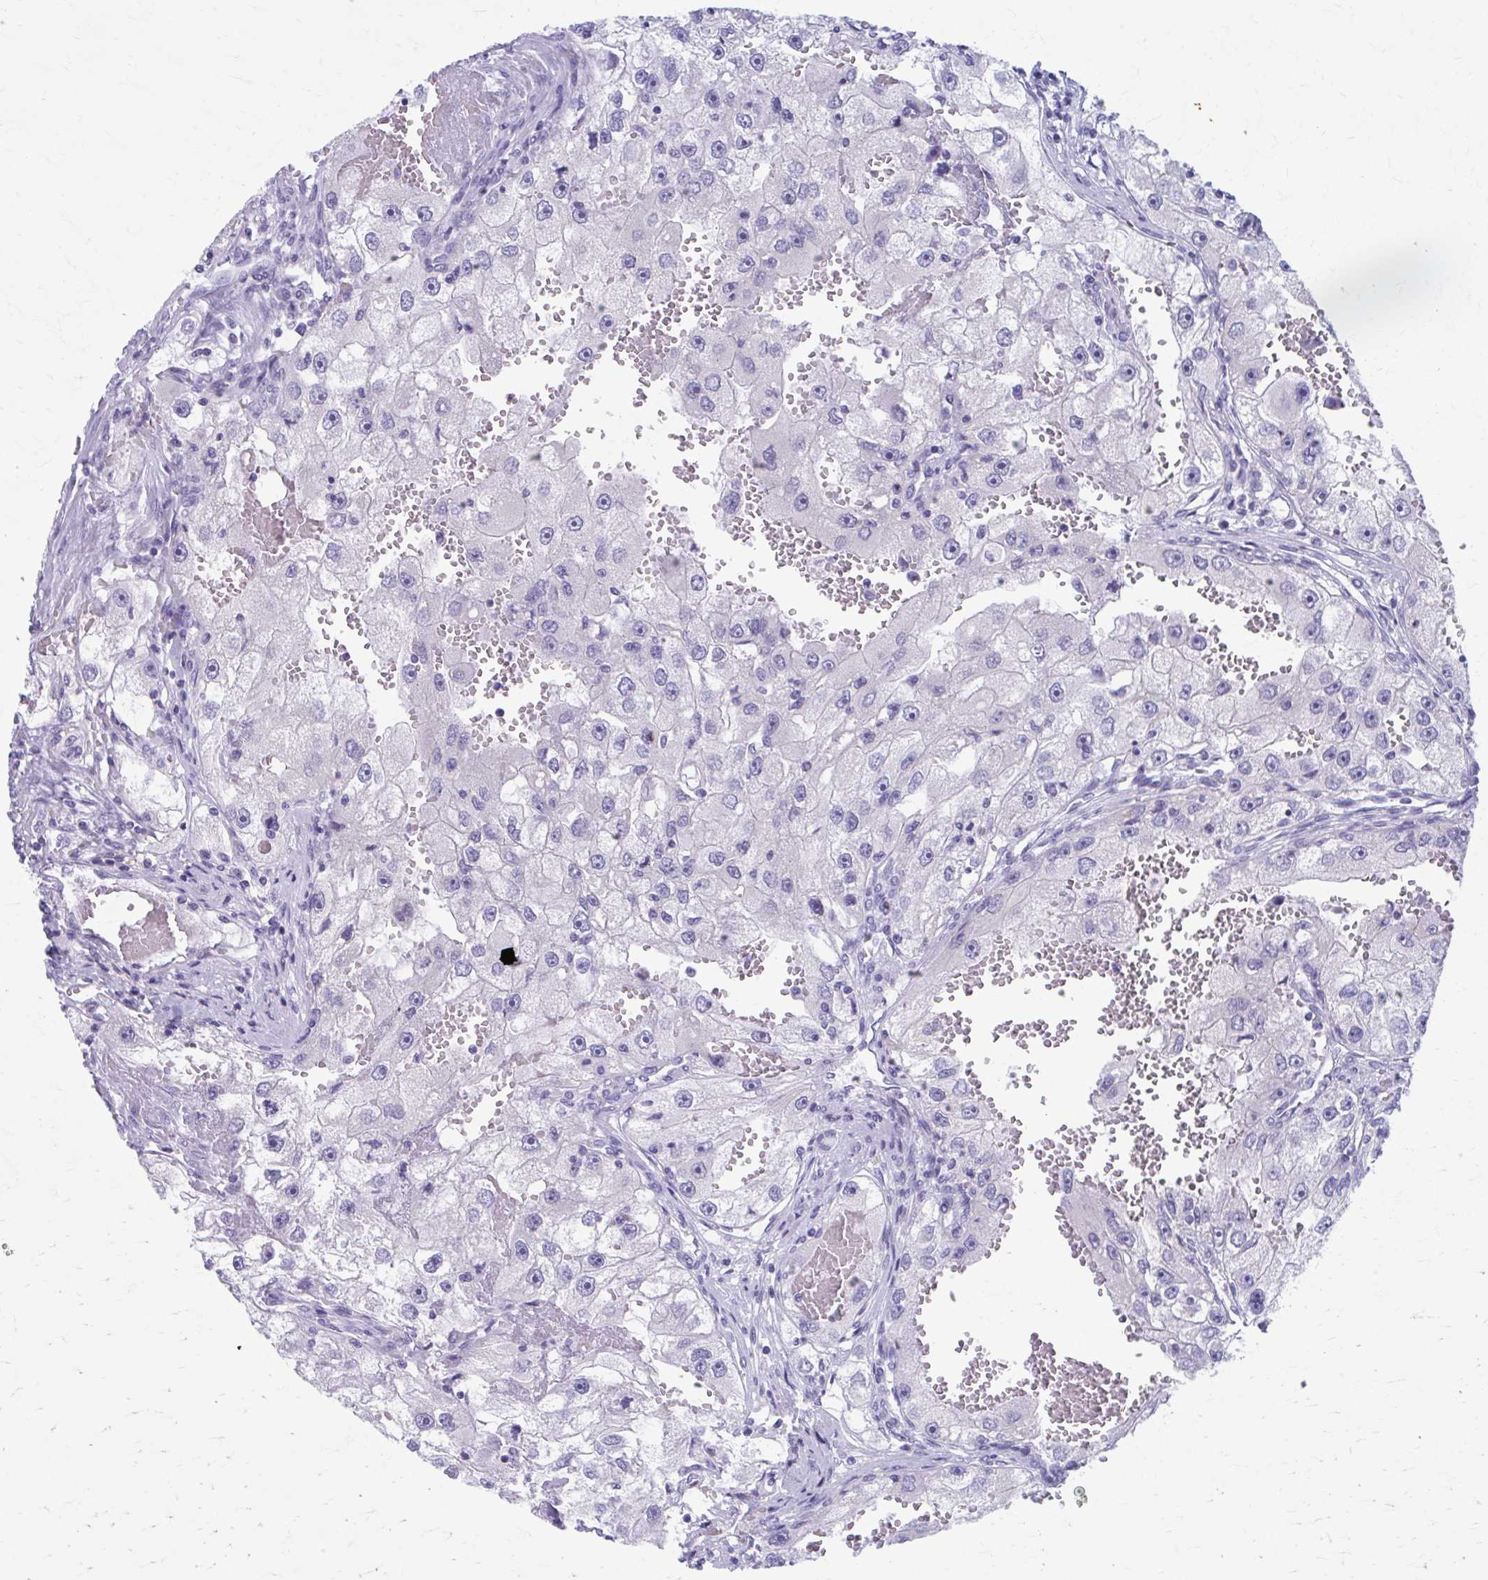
{"staining": {"intensity": "negative", "quantity": "none", "location": "none"}, "tissue": "renal cancer", "cell_type": "Tumor cells", "image_type": "cancer", "snomed": [{"axis": "morphology", "description": "Adenocarcinoma, NOS"}, {"axis": "topography", "description": "Kidney"}], "caption": "High power microscopy histopathology image of an immunohistochemistry histopathology image of renal cancer, revealing no significant expression in tumor cells.", "gene": "CCDC105", "patient": {"sex": "male", "age": 63}}